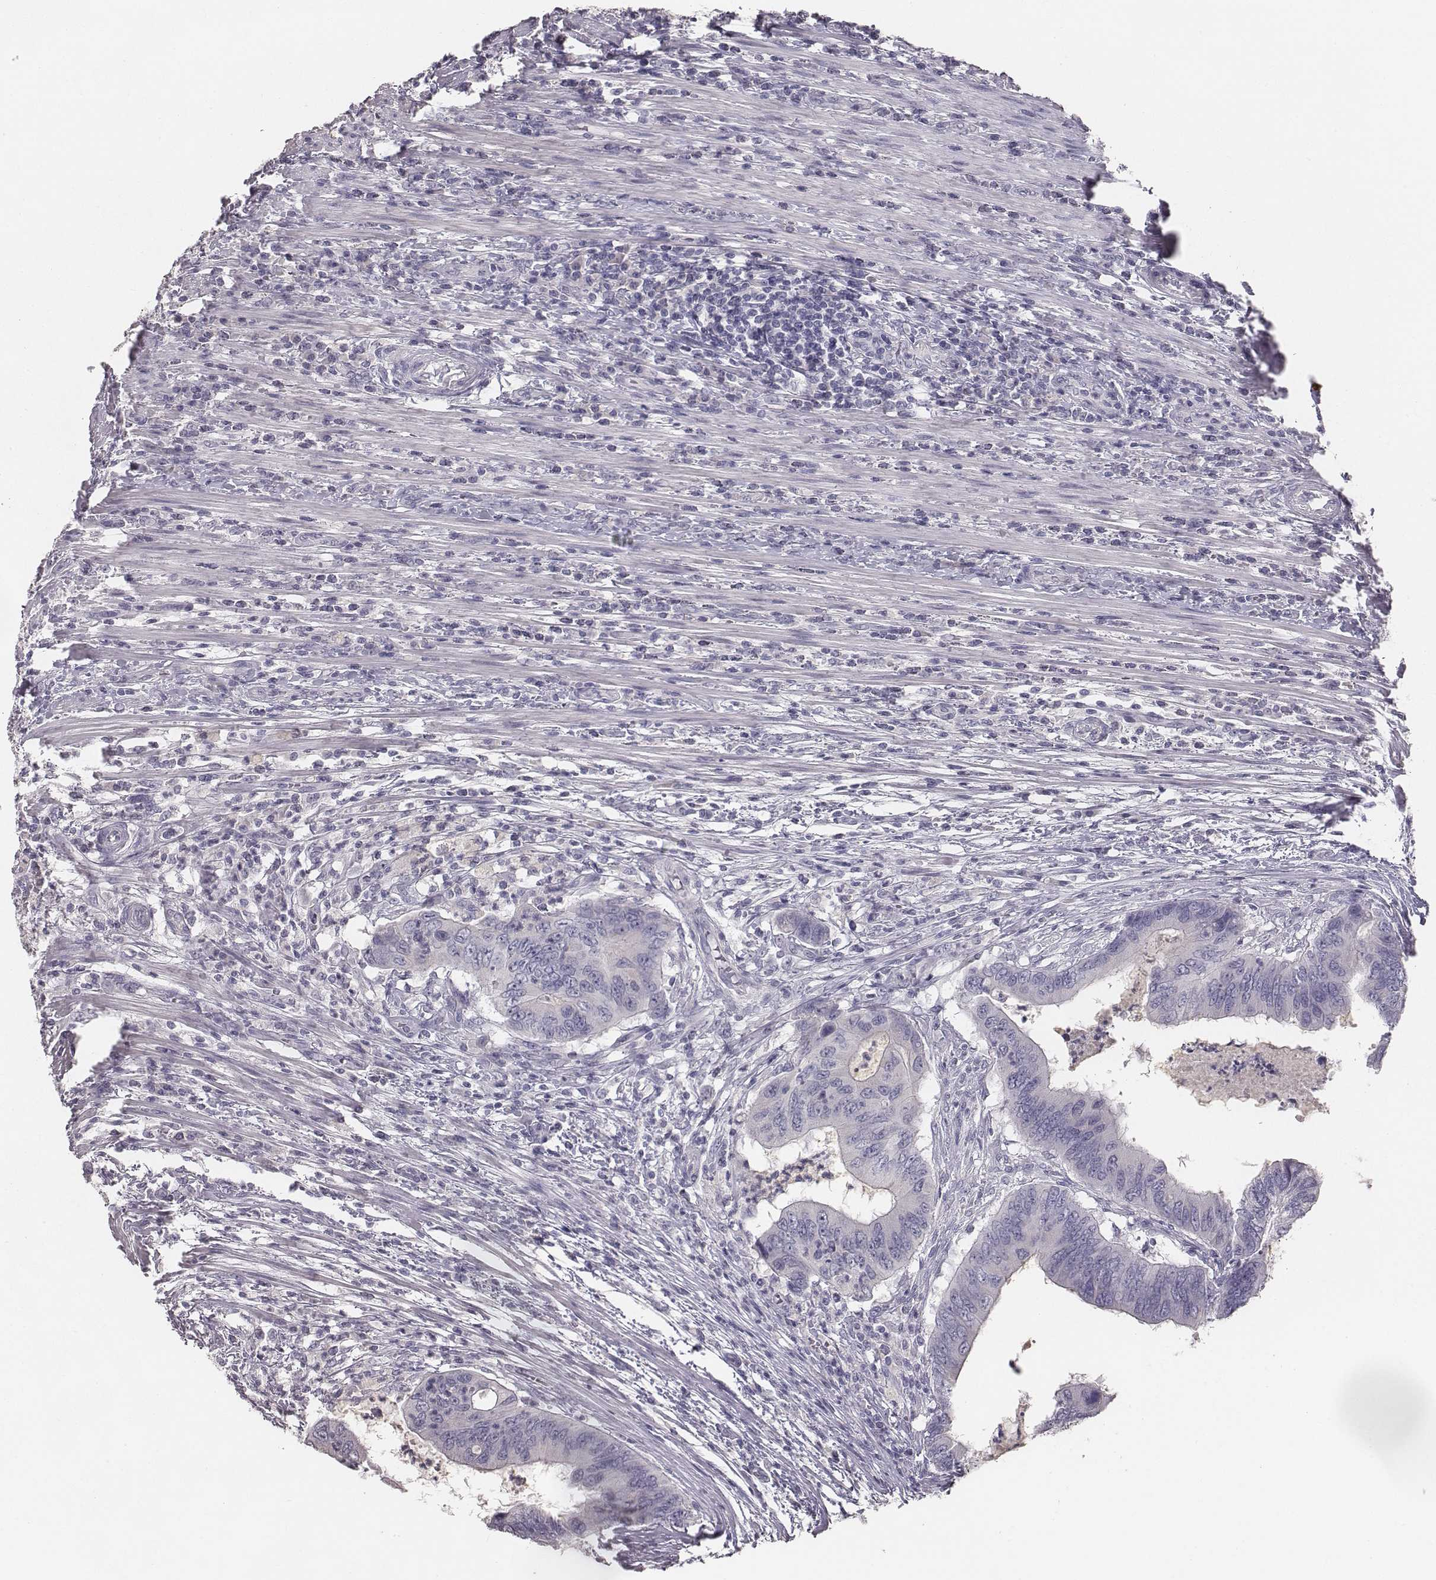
{"staining": {"intensity": "negative", "quantity": "none", "location": "none"}, "tissue": "colorectal cancer", "cell_type": "Tumor cells", "image_type": "cancer", "snomed": [{"axis": "morphology", "description": "Adenocarcinoma, NOS"}, {"axis": "topography", "description": "Colon"}], "caption": "Colorectal adenocarcinoma was stained to show a protein in brown. There is no significant expression in tumor cells.", "gene": "MYH6", "patient": {"sex": "male", "age": 53}}